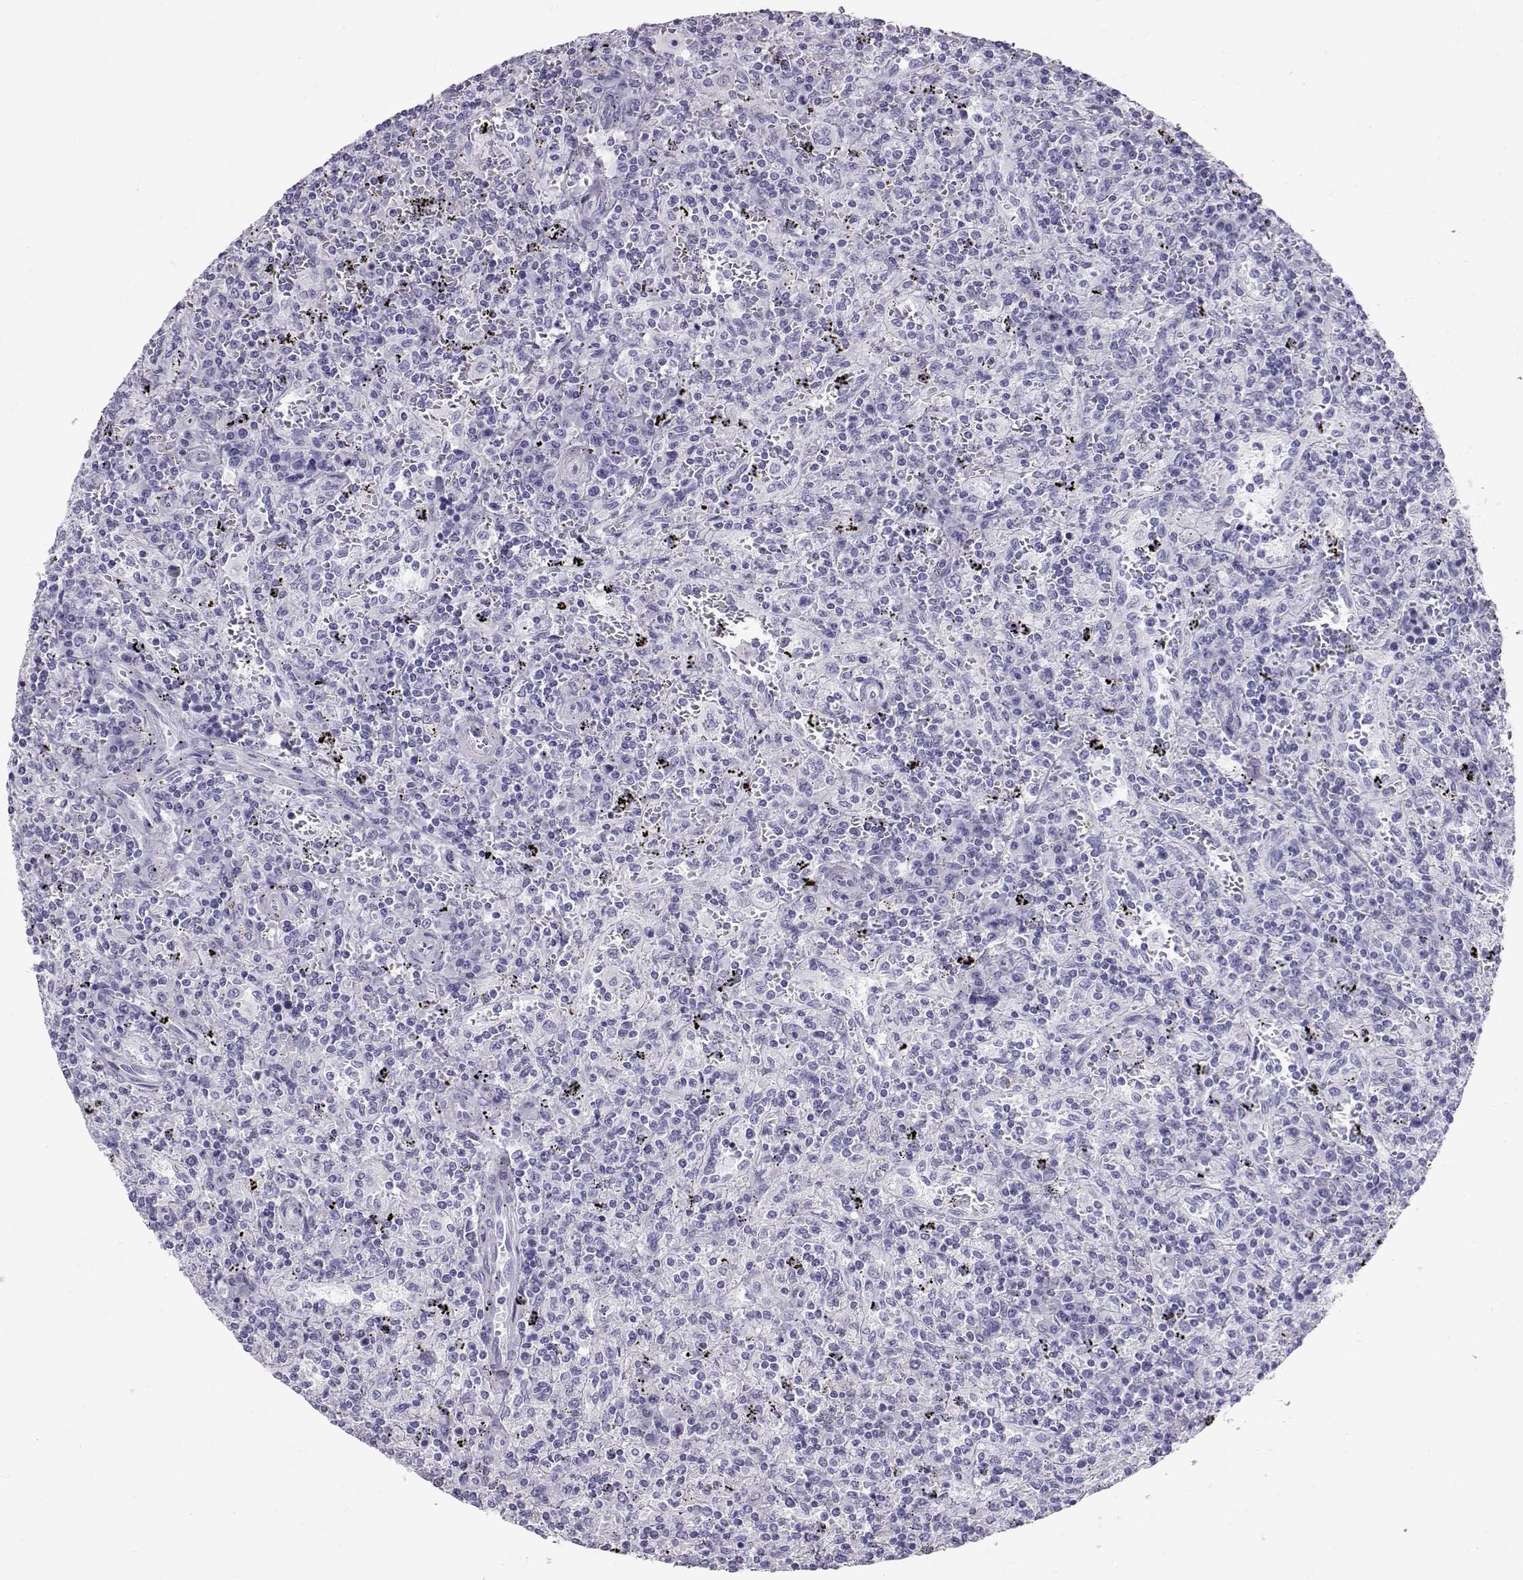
{"staining": {"intensity": "negative", "quantity": "none", "location": "none"}, "tissue": "lymphoma", "cell_type": "Tumor cells", "image_type": "cancer", "snomed": [{"axis": "morphology", "description": "Malignant lymphoma, non-Hodgkin's type, Low grade"}, {"axis": "topography", "description": "Spleen"}], "caption": "IHC of lymphoma exhibits no expression in tumor cells. The staining was performed using DAB (3,3'-diaminobenzidine) to visualize the protein expression in brown, while the nuclei were stained in blue with hematoxylin (Magnification: 20x).", "gene": "RD3", "patient": {"sex": "male", "age": 62}}